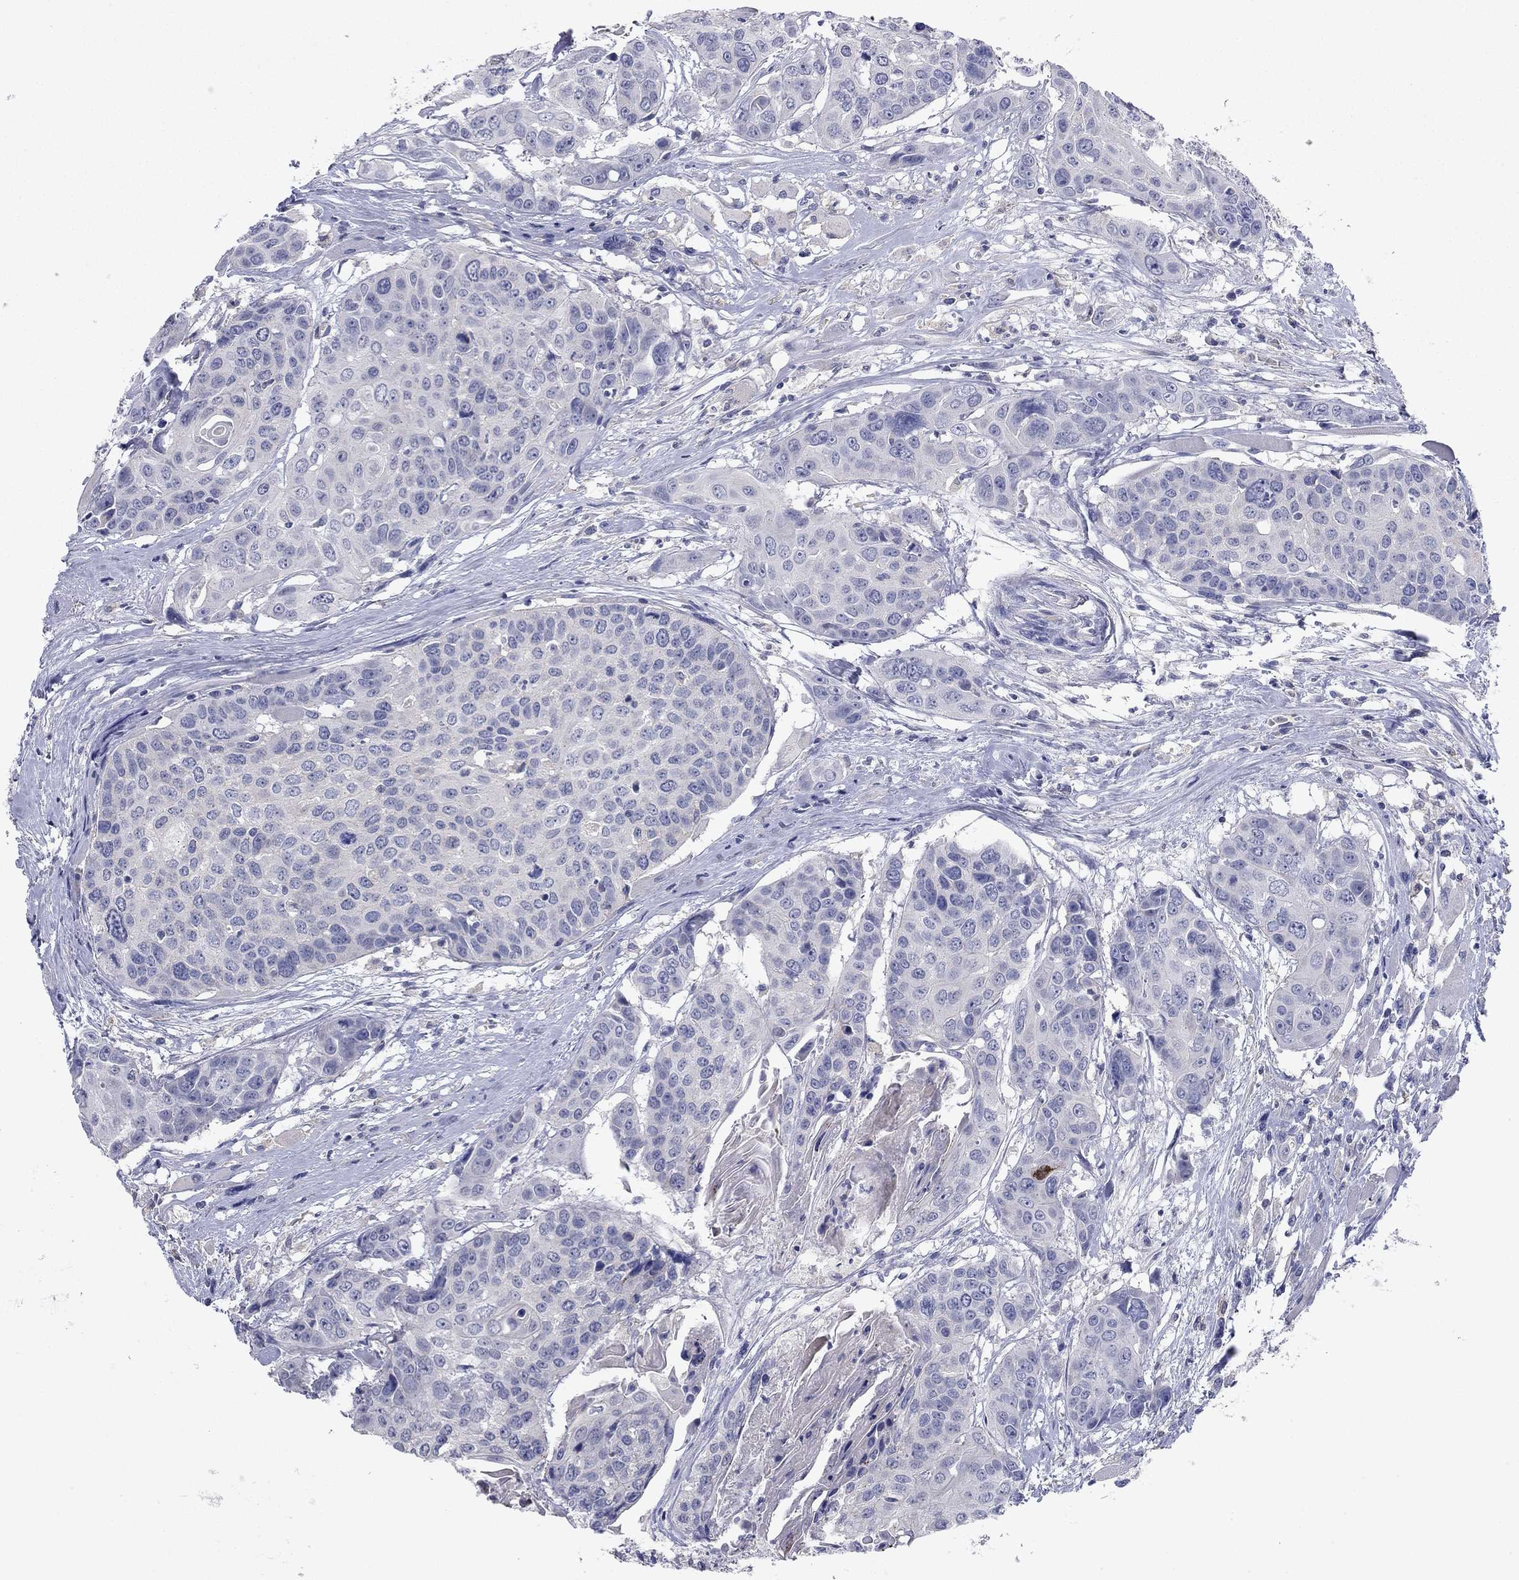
{"staining": {"intensity": "negative", "quantity": "none", "location": "none"}, "tissue": "head and neck cancer", "cell_type": "Tumor cells", "image_type": "cancer", "snomed": [{"axis": "morphology", "description": "Squamous cell carcinoma, NOS"}, {"axis": "topography", "description": "Oral tissue"}, {"axis": "topography", "description": "Head-Neck"}], "caption": "Photomicrograph shows no significant protein positivity in tumor cells of head and neck cancer (squamous cell carcinoma).", "gene": "CNTNAP4", "patient": {"sex": "male", "age": 56}}